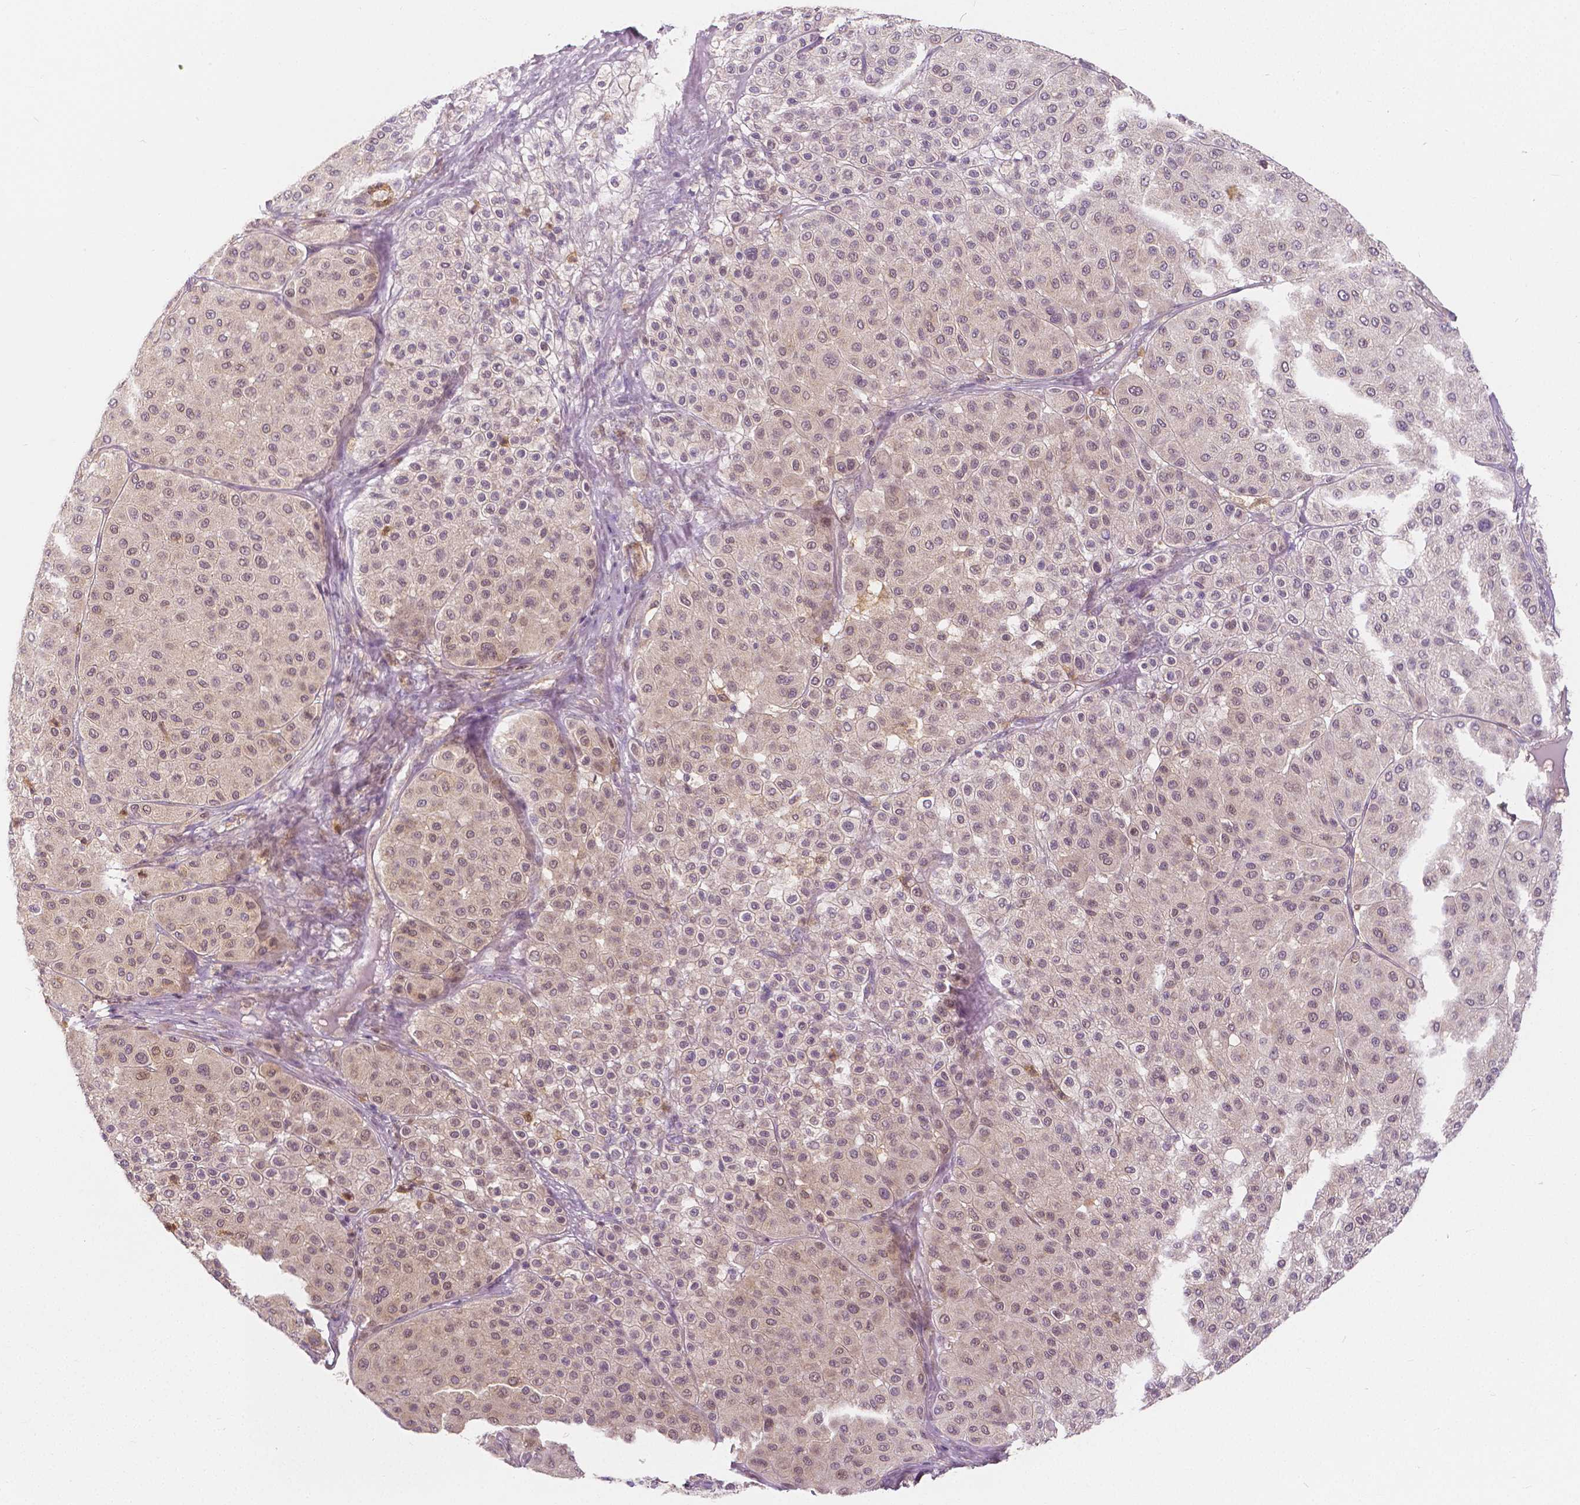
{"staining": {"intensity": "weak", "quantity": ">75%", "location": "nuclear"}, "tissue": "melanoma", "cell_type": "Tumor cells", "image_type": "cancer", "snomed": [{"axis": "morphology", "description": "Malignant melanoma, Metastatic site"}, {"axis": "topography", "description": "Smooth muscle"}], "caption": "Protein staining displays weak nuclear expression in approximately >75% of tumor cells in melanoma.", "gene": "NAPRT", "patient": {"sex": "male", "age": 41}}